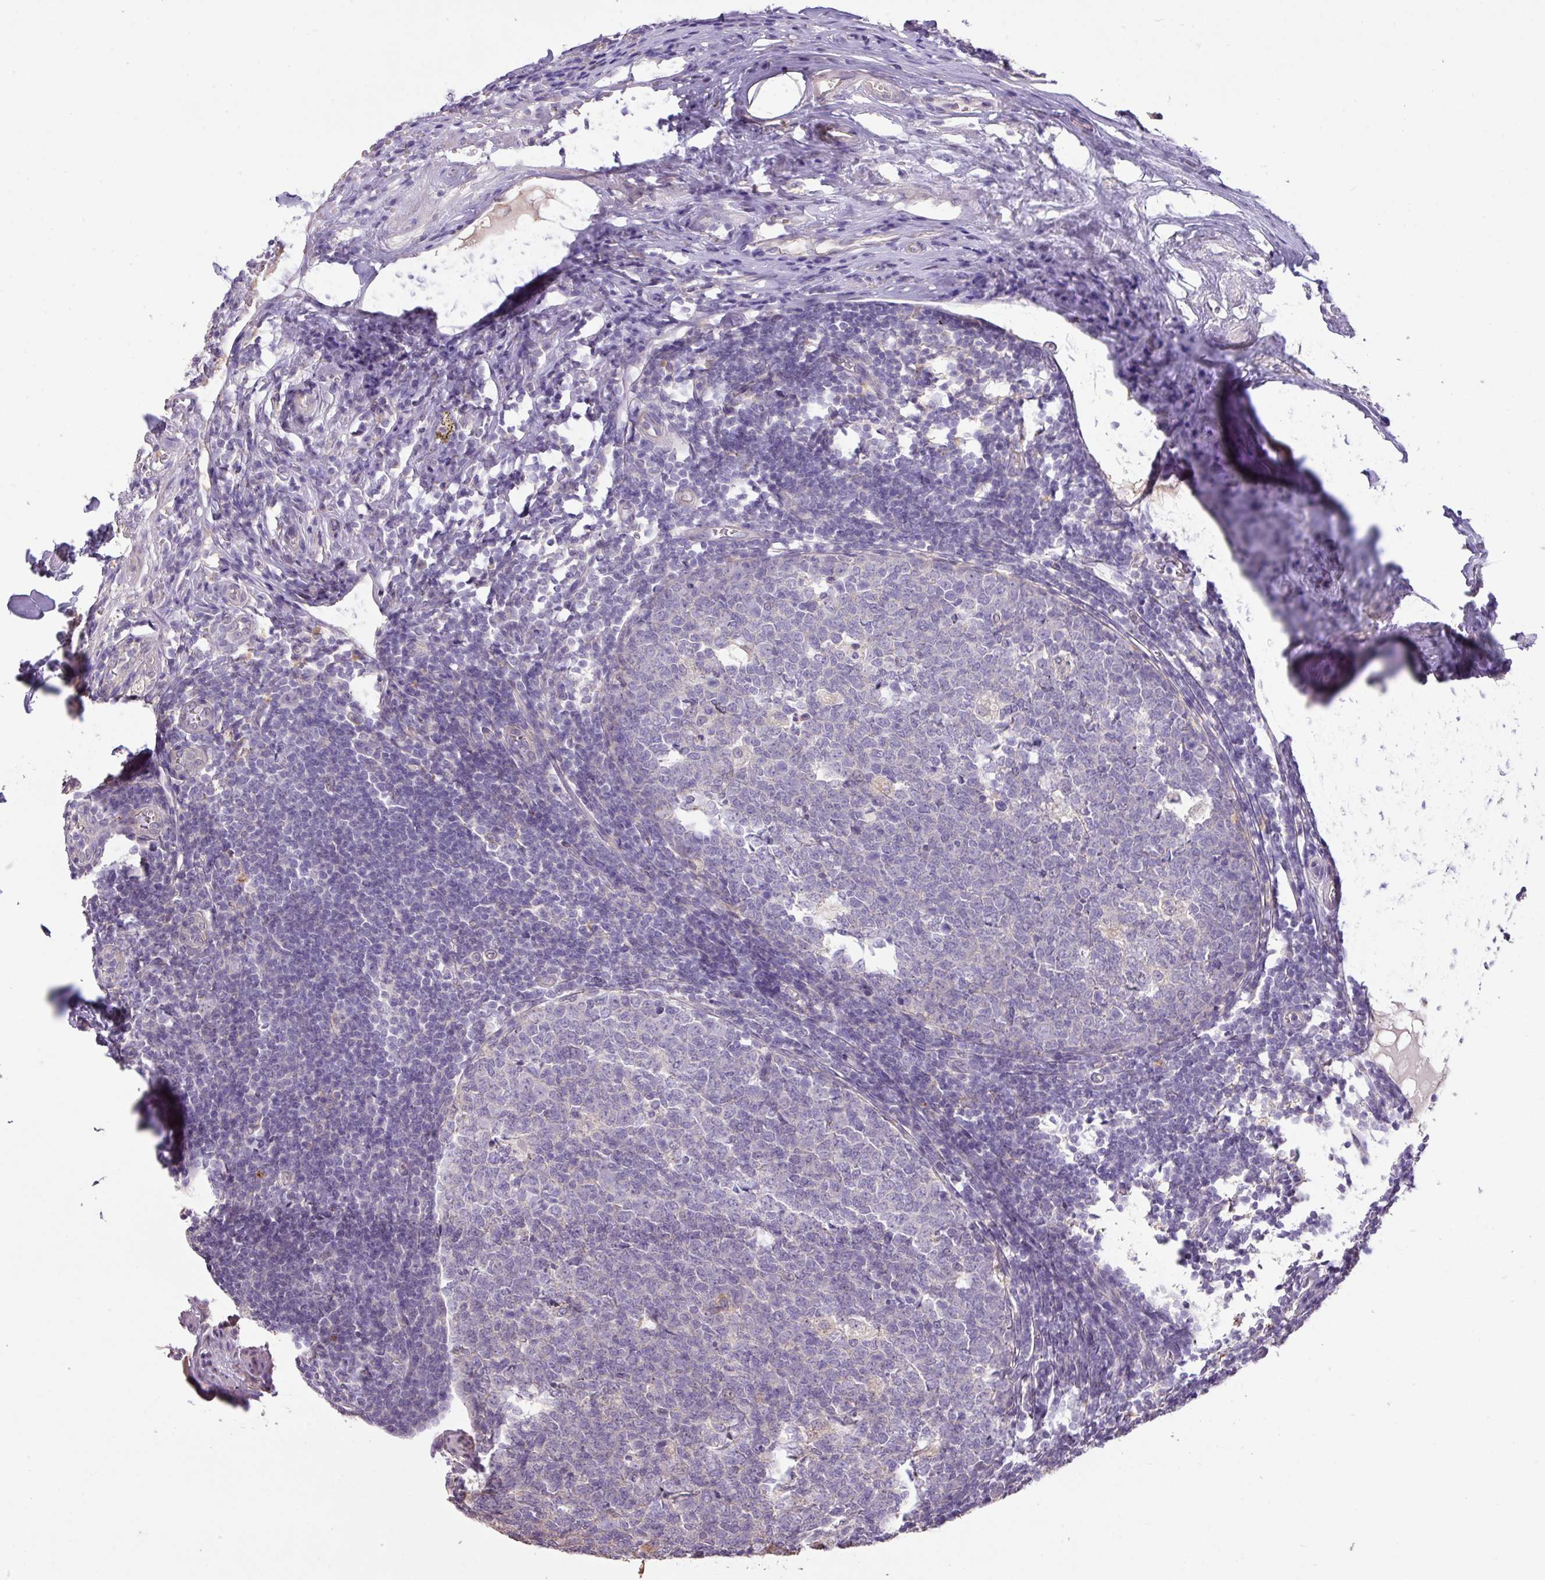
{"staining": {"intensity": "strong", "quantity": "<25%", "location": "cytoplasmic/membranous"}, "tissue": "appendix", "cell_type": "Glandular cells", "image_type": "normal", "snomed": [{"axis": "morphology", "description": "Normal tissue, NOS"}, {"axis": "topography", "description": "Appendix"}], "caption": "Appendix stained for a protein exhibits strong cytoplasmic/membranous positivity in glandular cells. The protein is shown in brown color, while the nuclei are stained blue.", "gene": "PRADC1", "patient": {"sex": "male", "age": 56}}